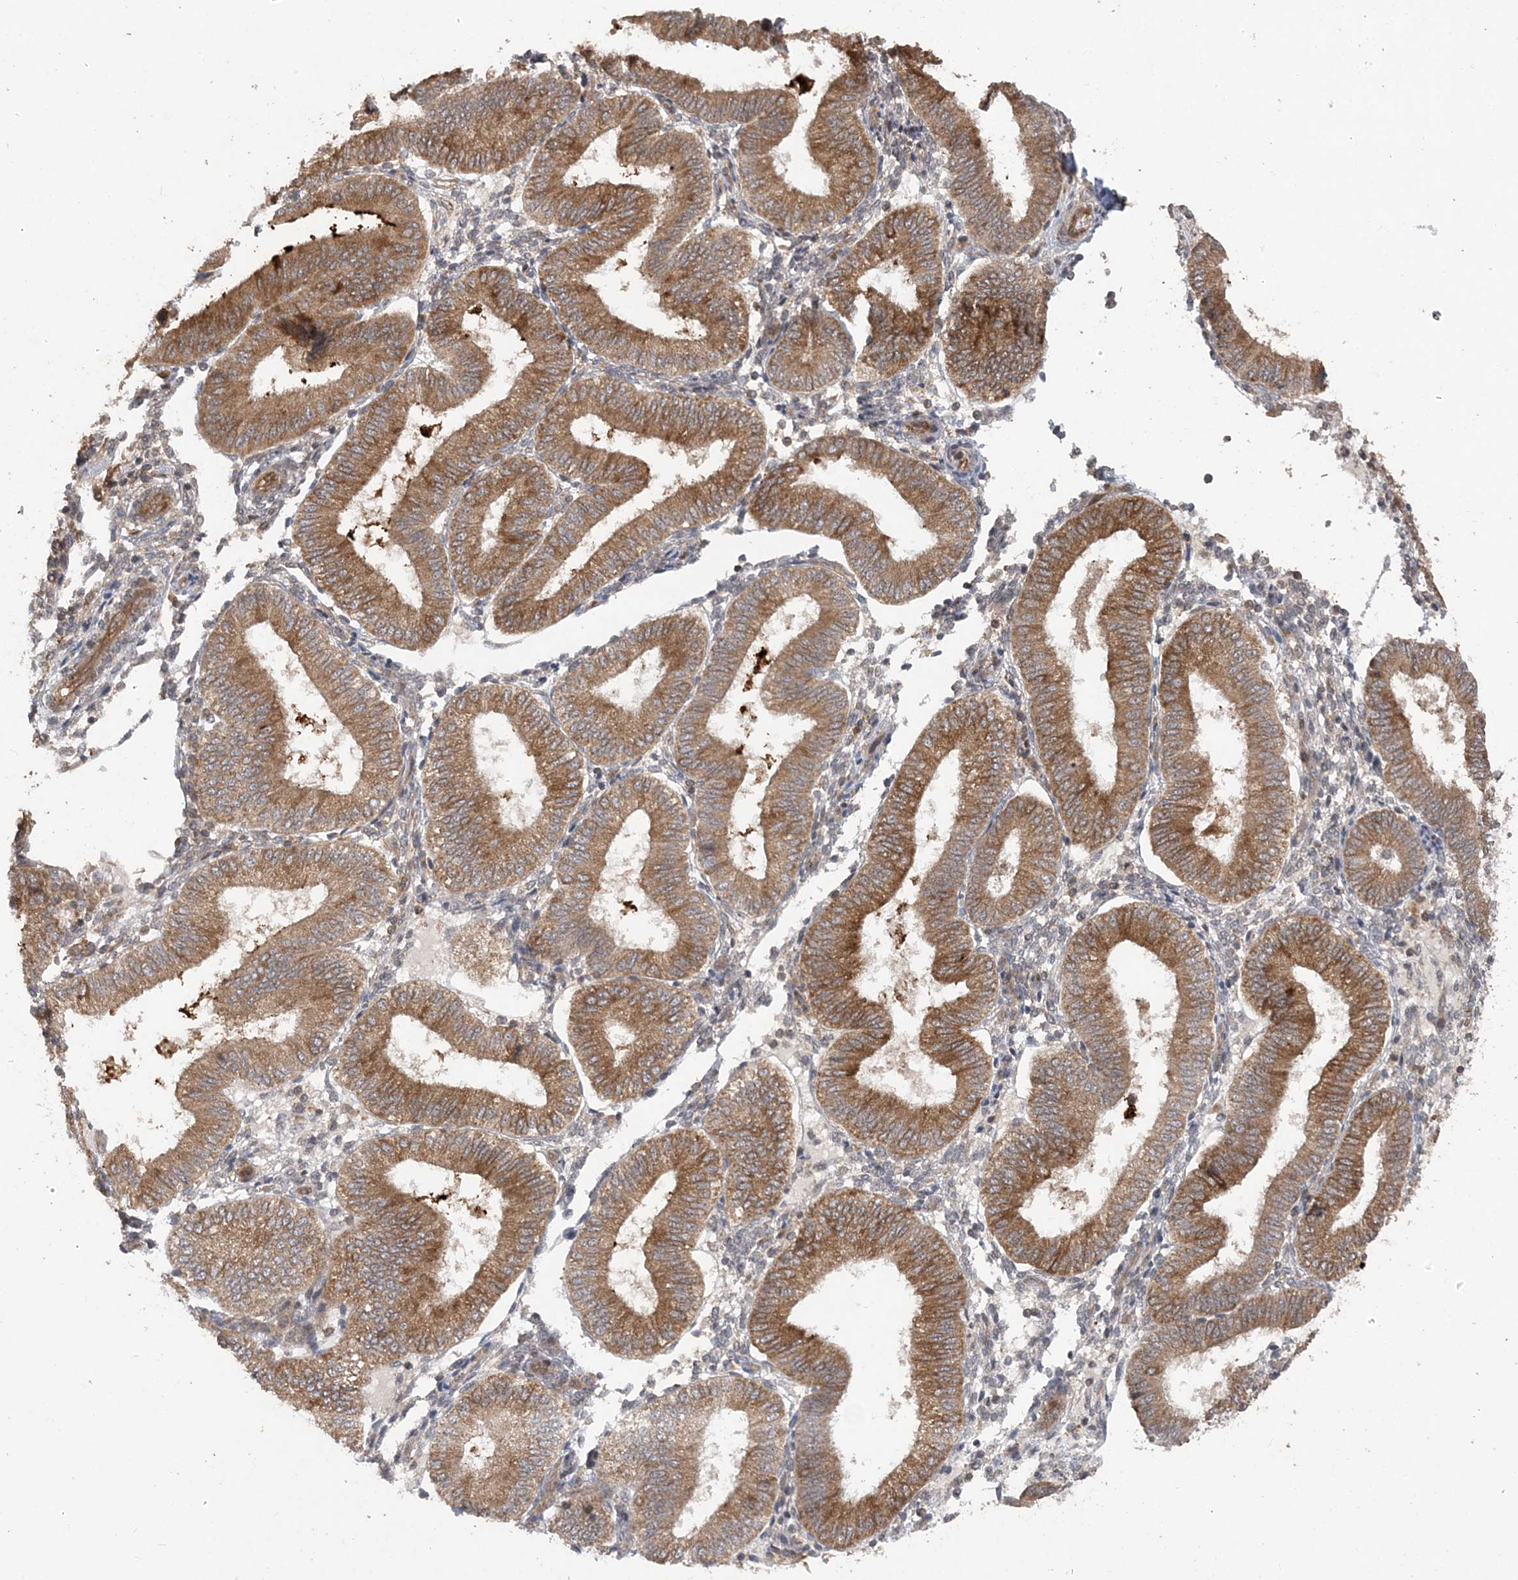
{"staining": {"intensity": "weak", "quantity": "<25%", "location": "cytoplasmic/membranous"}, "tissue": "endometrium", "cell_type": "Cells in endometrial stroma", "image_type": "normal", "snomed": [{"axis": "morphology", "description": "Normal tissue, NOS"}, {"axis": "topography", "description": "Endometrium"}], "caption": "Endometrium was stained to show a protein in brown. There is no significant positivity in cells in endometrial stroma. (Brightfield microscopy of DAB (3,3'-diaminobenzidine) immunohistochemistry at high magnification).", "gene": "HERPUD1", "patient": {"sex": "female", "age": 39}}